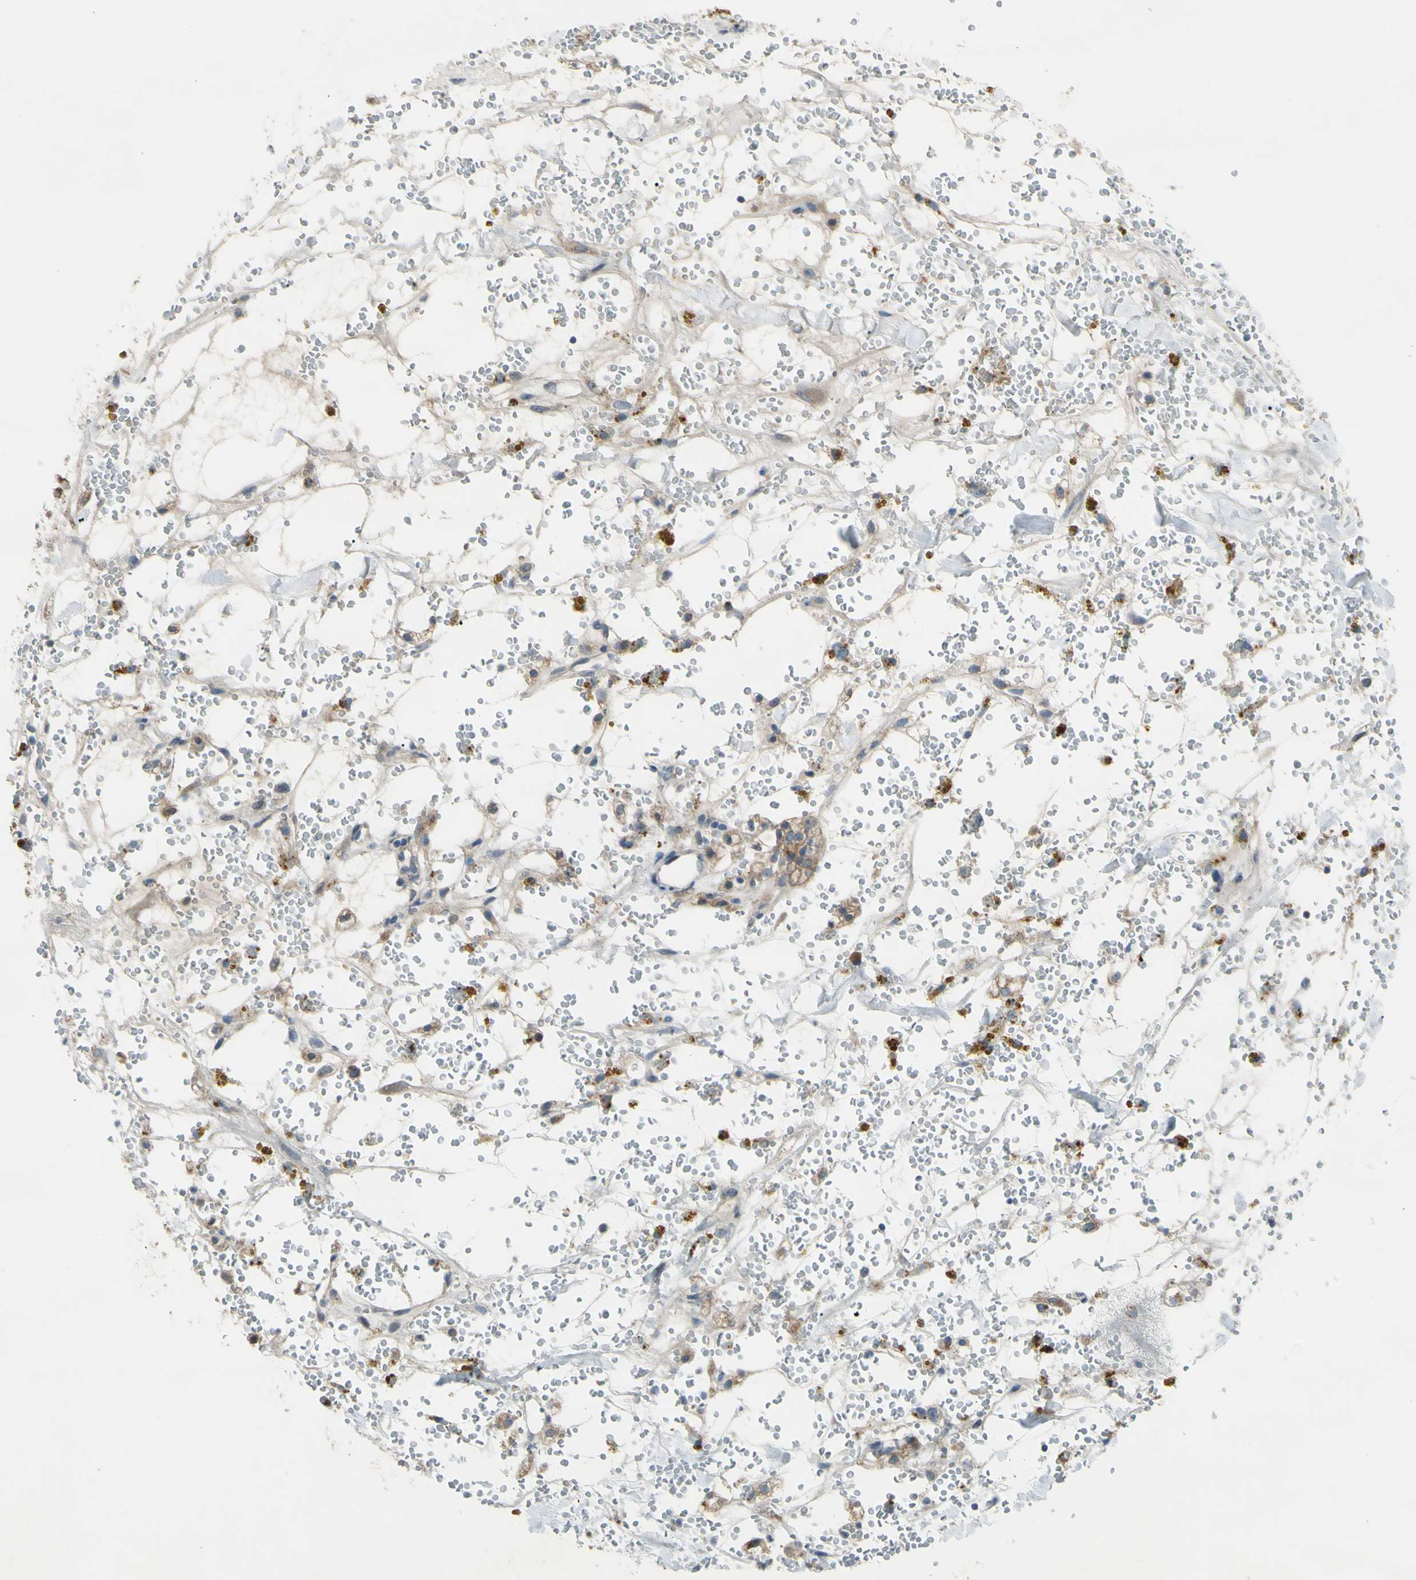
{"staining": {"intensity": "moderate", "quantity": ">75%", "location": "cytoplasmic/membranous"}, "tissue": "renal cancer", "cell_type": "Tumor cells", "image_type": "cancer", "snomed": [{"axis": "morphology", "description": "Adenocarcinoma, NOS"}, {"axis": "topography", "description": "Kidney"}], "caption": "DAB immunohistochemical staining of adenocarcinoma (renal) reveals moderate cytoplasmic/membranous protein staining in about >75% of tumor cells. The staining was performed using DAB to visualize the protein expression in brown, while the nuclei were stained in blue with hematoxylin (Magnification: 20x).", "gene": "AFP", "patient": {"sex": "male", "age": 61}}